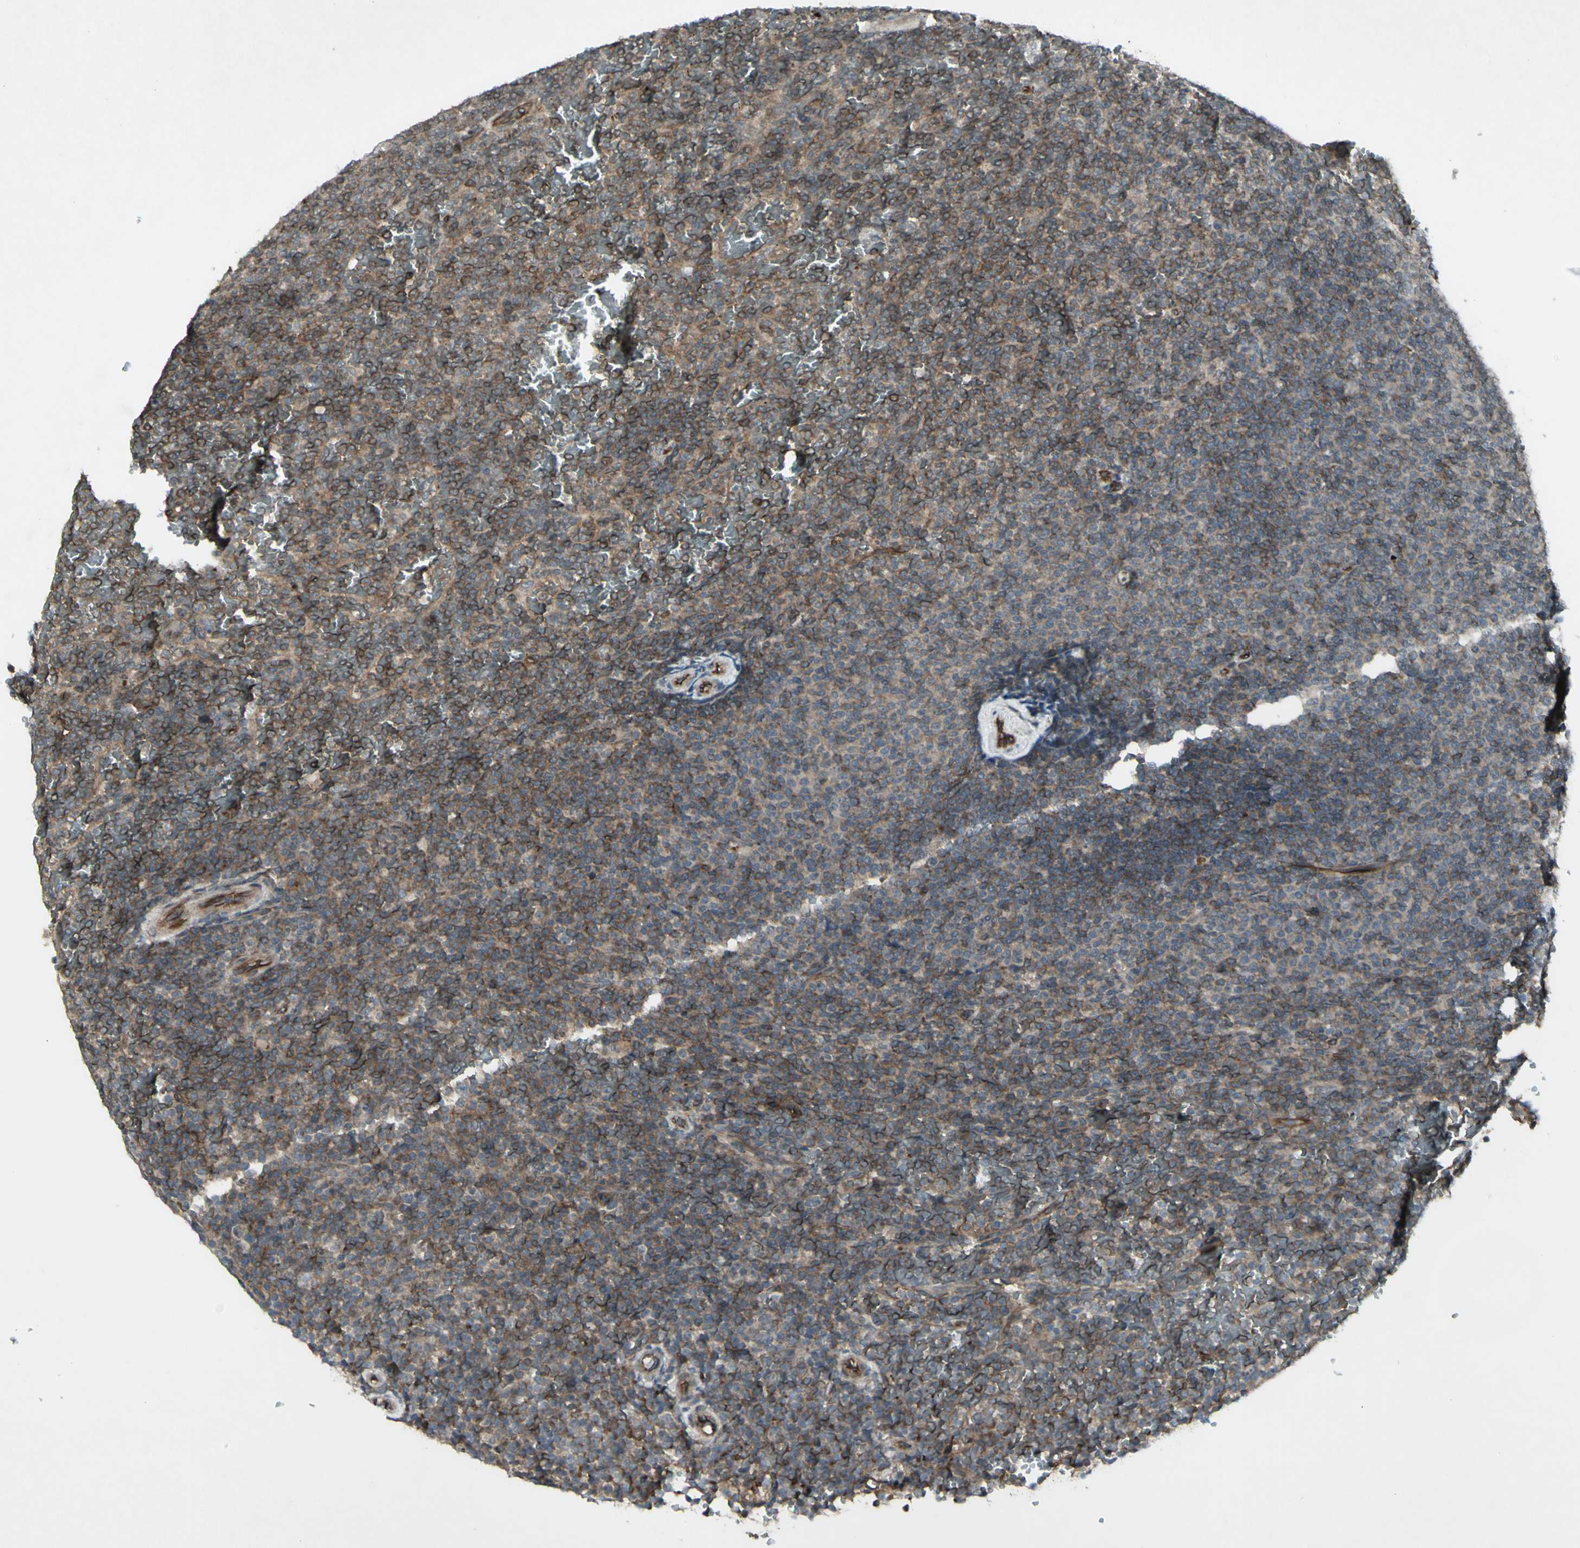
{"staining": {"intensity": "moderate", "quantity": "25%-75%", "location": "cytoplasmic/membranous"}, "tissue": "lymphoma", "cell_type": "Tumor cells", "image_type": "cancer", "snomed": [{"axis": "morphology", "description": "Malignant lymphoma, non-Hodgkin's type, Low grade"}, {"axis": "topography", "description": "Spleen"}], "caption": "An image of human low-grade malignant lymphoma, non-Hodgkin's type stained for a protein reveals moderate cytoplasmic/membranous brown staining in tumor cells.", "gene": "JAG1", "patient": {"sex": "female", "age": 77}}